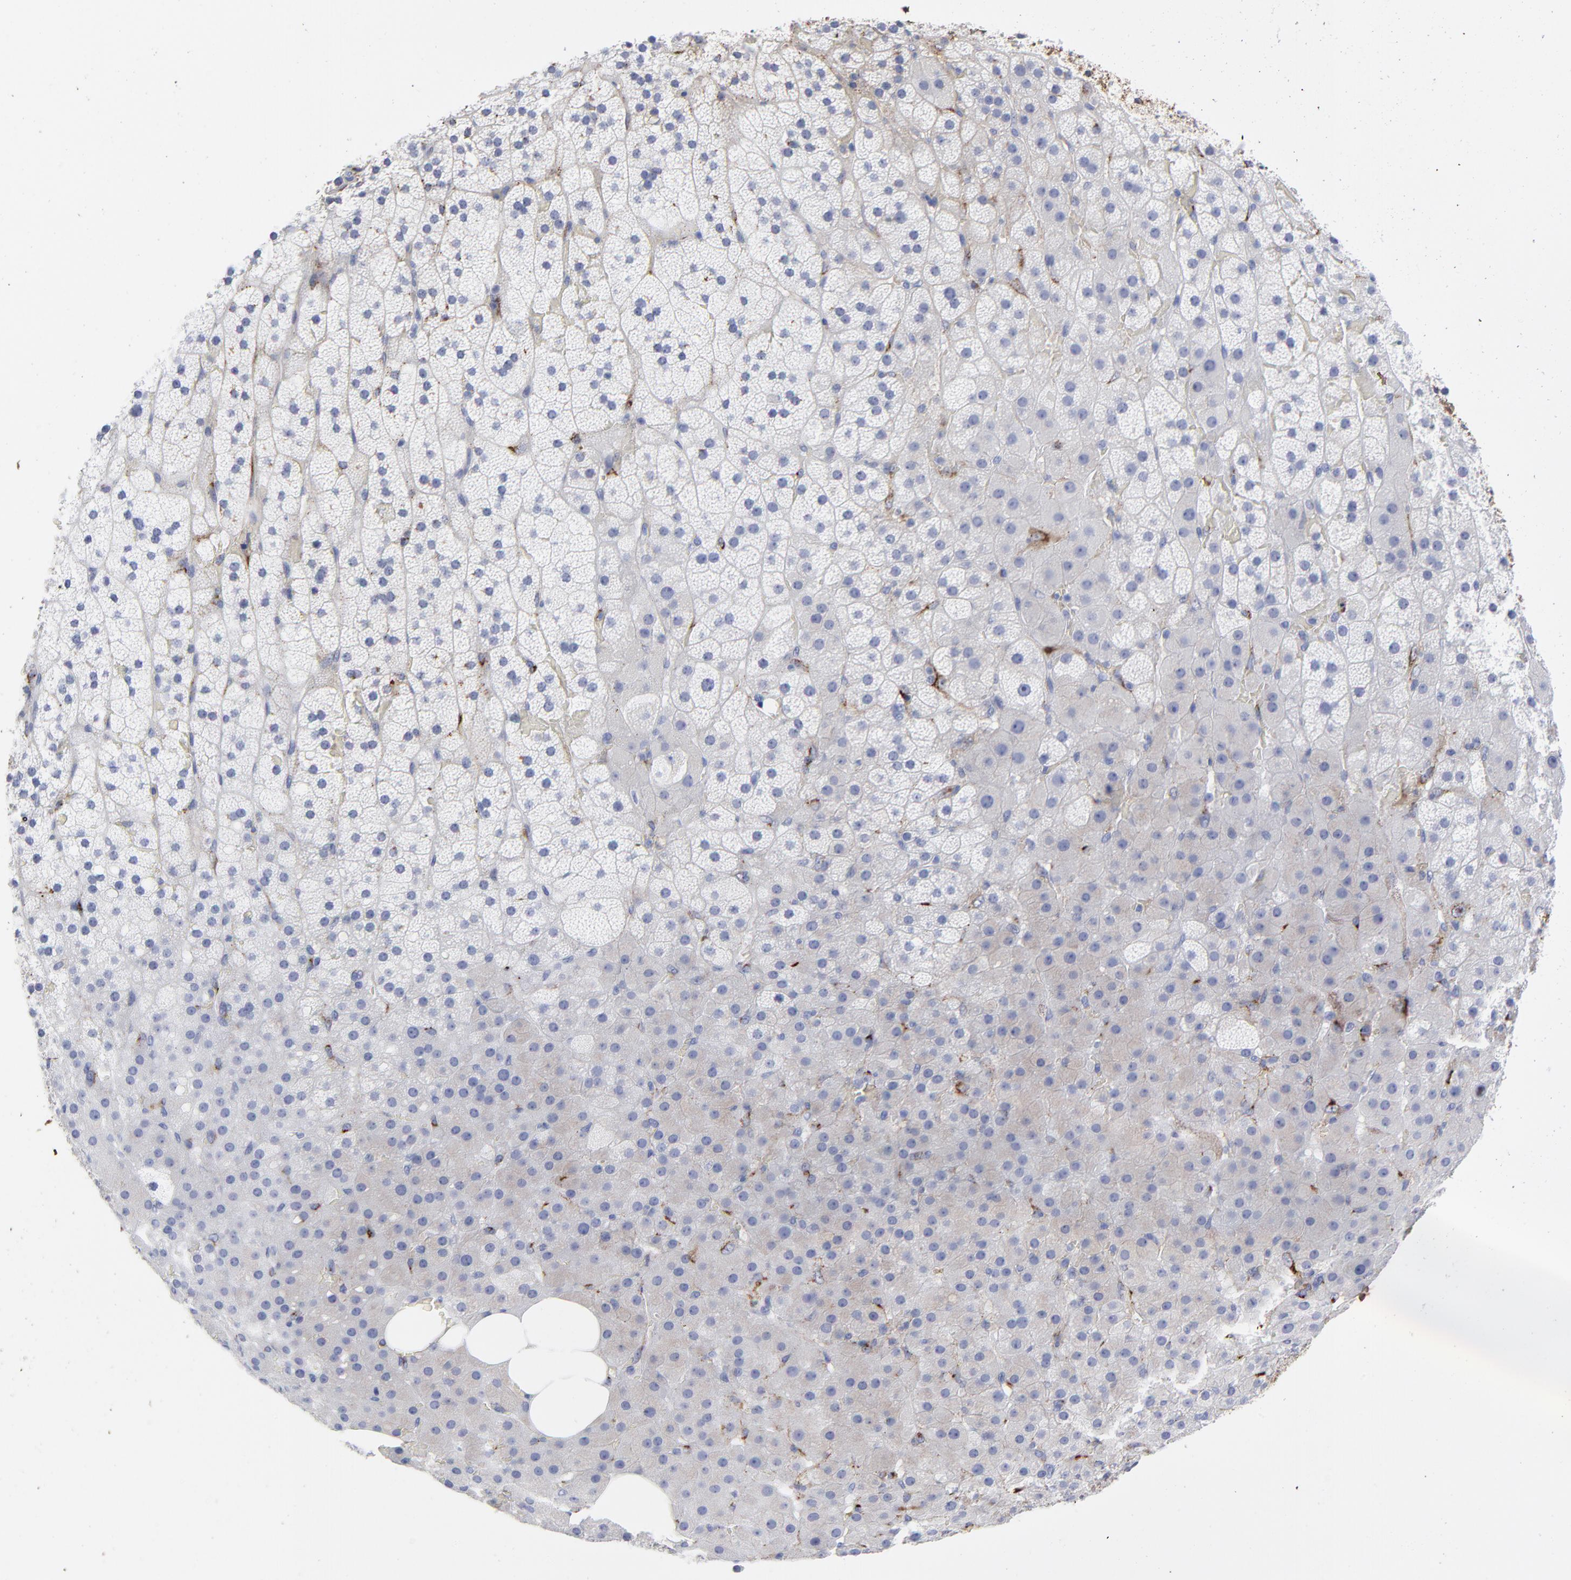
{"staining": {"intensity": "negative", "quantity": "none", "location": "none"}, "tissue": "adrenal gland", "cell_type": "Glandular cells", "image_type": "normal", "snomed": [{"axis": "morphology", "description": "Normal tissue, NOS"}, {"axis": "topography", "description": "Adrenal gland"}], "caption": "Immunohistochemistry of unremarkable human adrenal gland exhibits no positivity in glandular cells. The staining is performed using DAB (3,3'-diaminobenzidine) brown chromogen with nuclei counter-stained in using hematoxylin.", "gene": "DCN", "patient": {"sex": "male", "age": 35}}